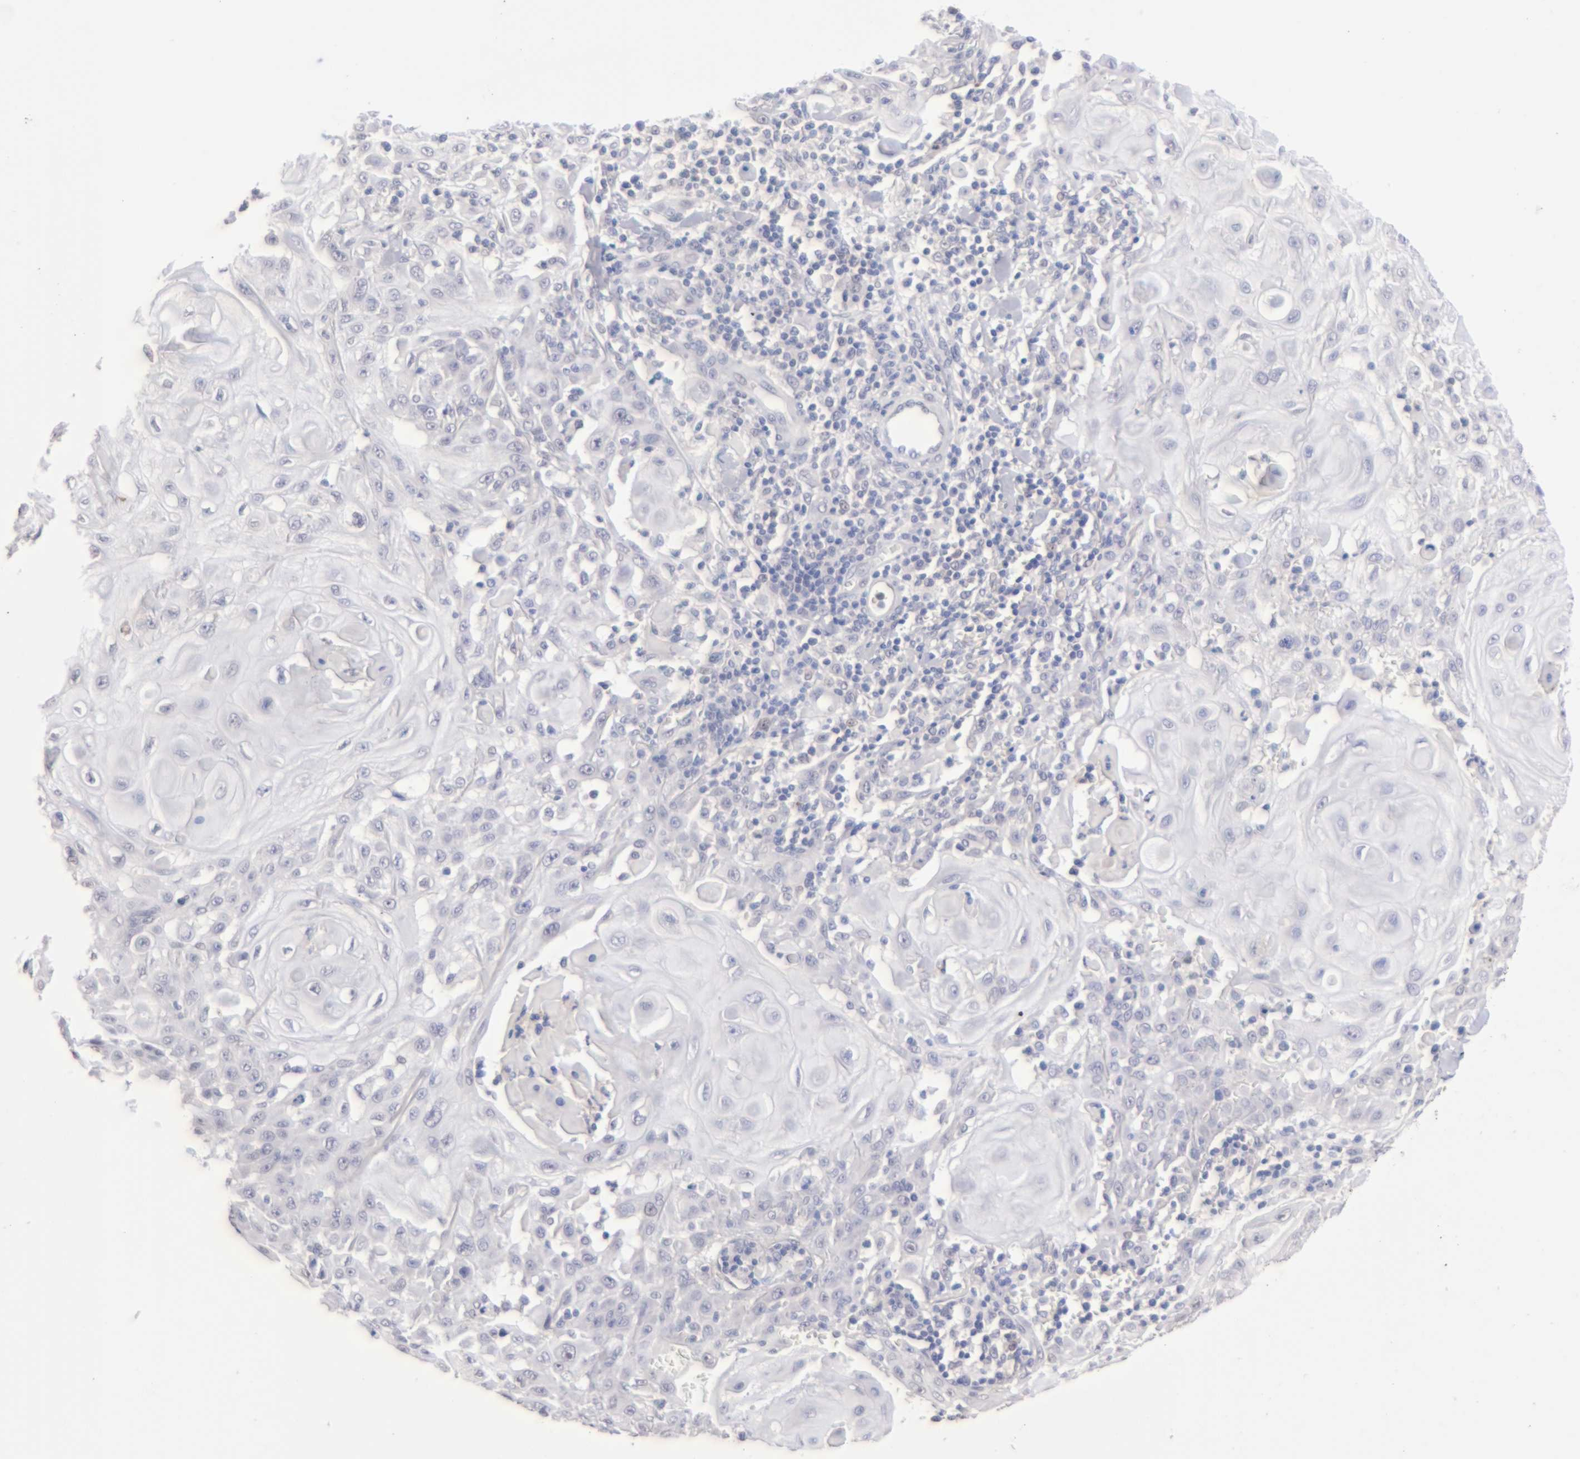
{"staining": {"intensity": "negative", "quantity": "none", "location": "none"}, "tissue": "skin cancer", "cell_type": "Tumor cells", "image_type": "cancer", "snomed": [{"axis": "morphology", "description": "Squamous cell carcinoma, NOS"}, {"axis": "topography", "description": "Skin"}], "caption": "Skin squamous cell carcinoma was stained to show a protein in brown. There is no significant staining in tumor cells. (DAB immunohistochemistry visualized using brightfield microscopy, high magnification).", "gene": "MGAM", "patient": {"sex": "male", "age": 24}}